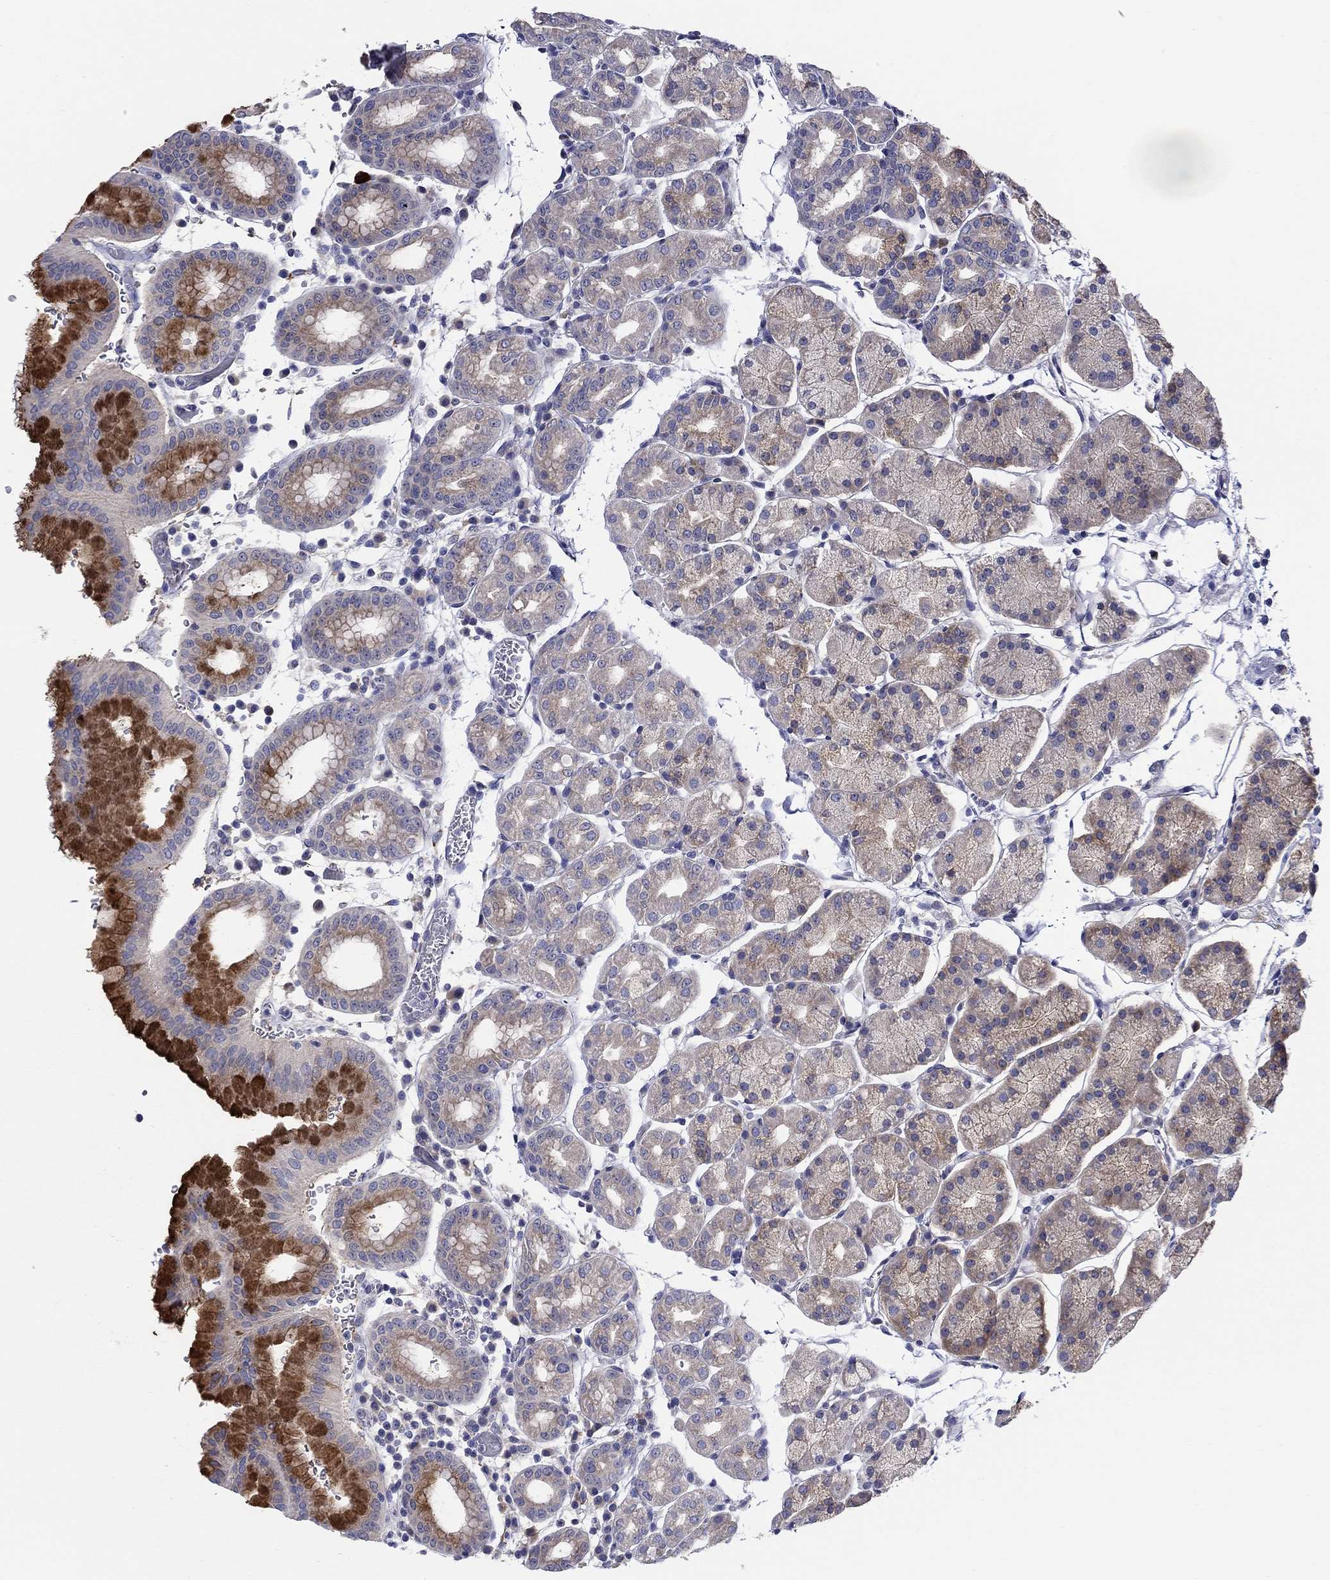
{"staining": {"intensity": "strong", "quantity": "<25%", "location": "cytoplasmic/membranous"}, "tissue": "stomach", "cell_type": "Glandular cells", "image_type": "normal", "snomed": [{"axis": "morphology", "description": "Normal tissue, NOS"}, {"axis": "topography", "description": "Stomach"}], "caption": "The immunohistochemical stain shows strong cytoplasmic/membranous staining in glandular cells of normal stomach. The staining was performed using DAB, with brown indicating positive protein expression. Nuclei are stained blue with hematoxylin.", "gene": "QRFPR", "patient": {"sex": "male", "age": 54}}